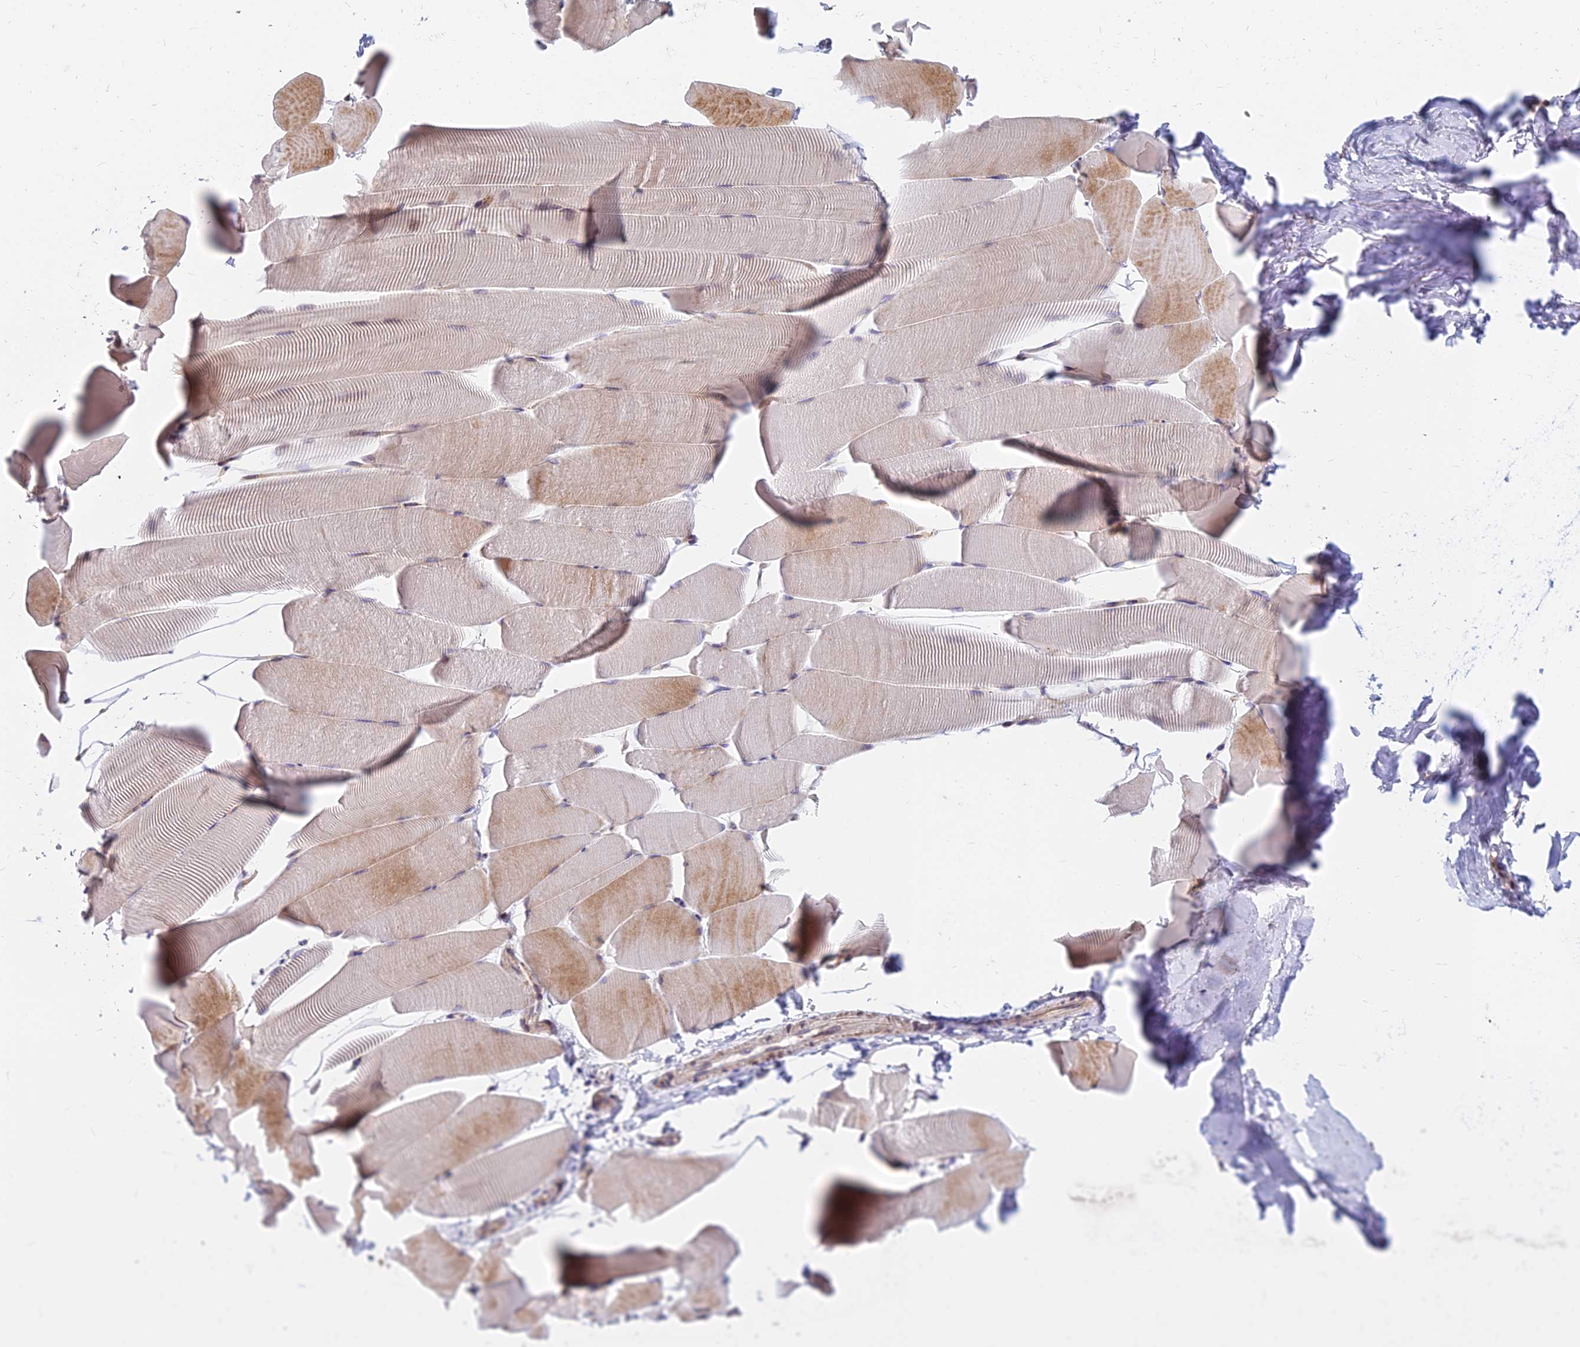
{"staining": {"intensity": "moderate", "quantity": "25%-75%", "location": "cytoplasmic/membranous"}, "tissue": "skeletal muscle", "cell_type": "Myocytes", "image_type": "normal", "snomed": [{"axis": "morphology", "description": "Normal tissue, NOS"}, {"axis": "topography", "description": "Skeletal muscle"}], "caption": "Skeletal muscle stained for a protein exhibits moderate cytoplasmic/membranous positivity in myocytes. Nuclei are stained in blue.", "gene": "CCT6A", "patient": {"sex": "male", "age": 25}}